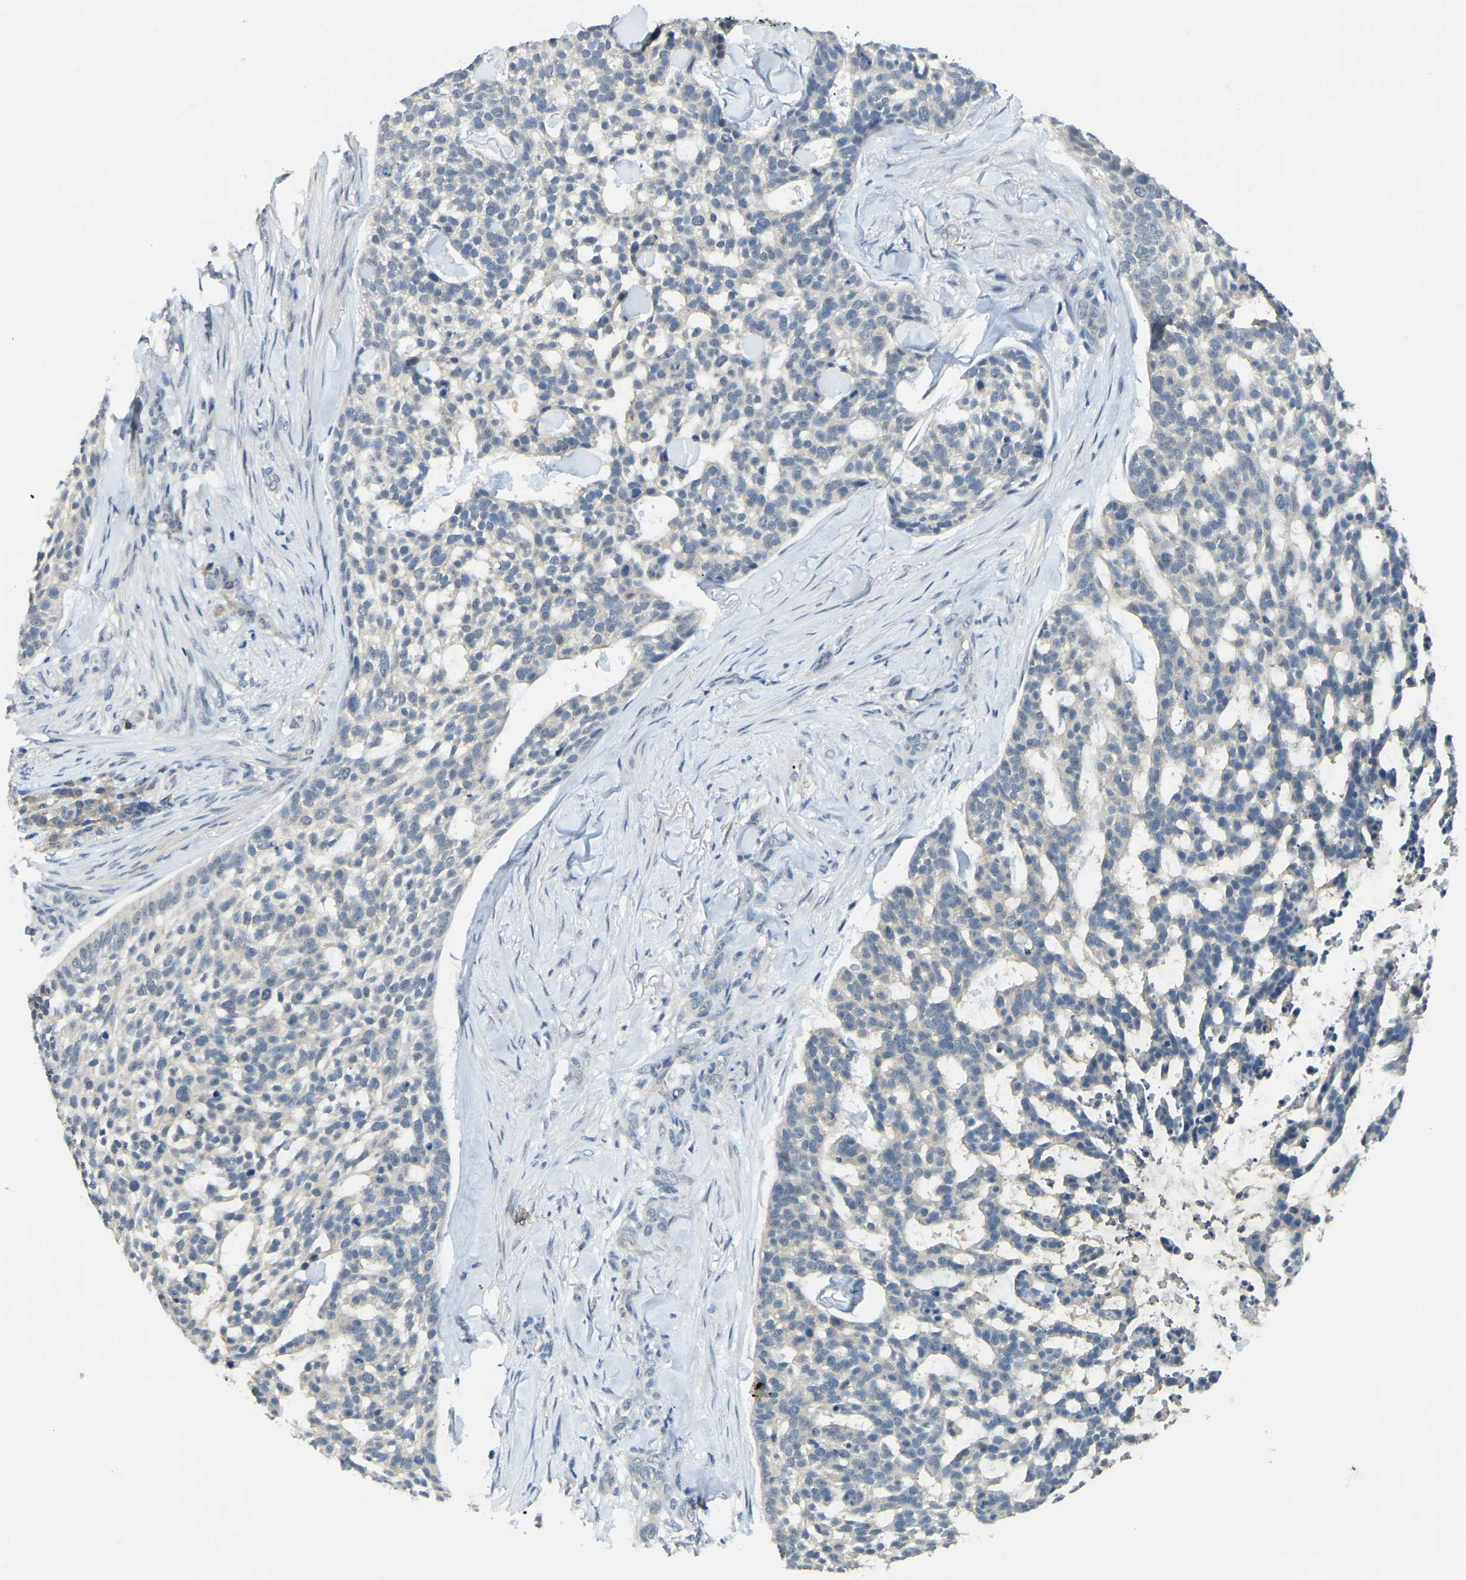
{"staining": {"intensity": "negative", "quantity": "none", "location": "none"}, "tissue": "skin cancer", "cell_type": "Tumor cells", "image_type": "cancer", "snomed": [{"axis": "morphology", "description": "Basal cell carcinoma"}, {"axis": "topography", "description": "Skin"}], "caption": "There is no significant positivity in tumor cells of skin cancer (basal cell carcinoma).", "gene": "AHNAK", "patient": {"sex": "female", "age": 64}}